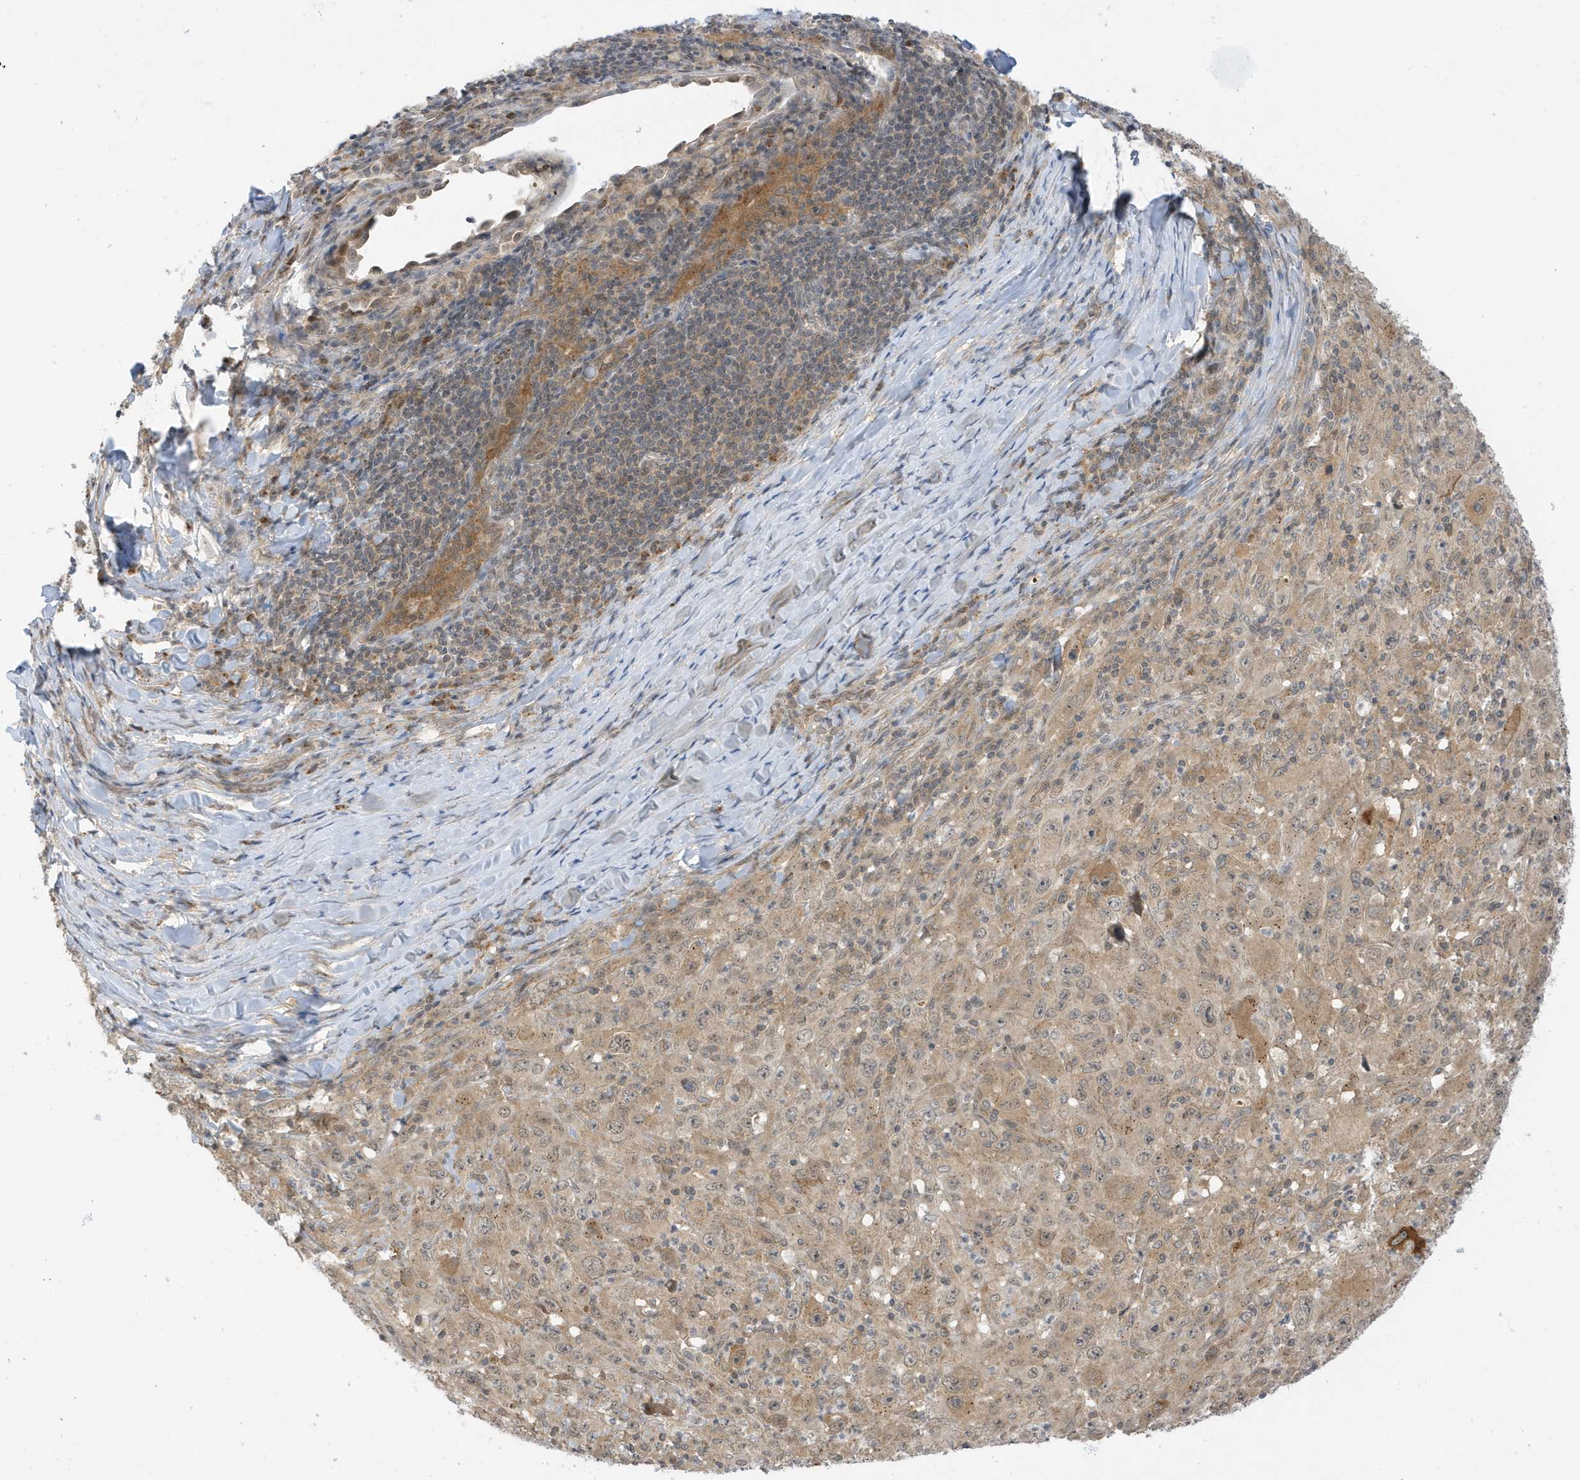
{"staining": {"intensity": "moderate", "quantity": ">75%", "location": "cytoplasmic/membranous"}, "tissue": "melanoma", "cell_type": "Tumor cells", "image_type": "cancer", "snomed": [{"axis": "morphology", "description": "Malignant melanoma, Metastatic site"}, {"axis": "topography", "description": "Skin"}], "caption": "Brown immunohistochemical staining in malignant melanoma (metastatic site) exhibits moderate cytoplasmic/membranous staining in approximately >75% of tumor cells.", "gene": "TAB3", "patient": {"sex": "female", "age": 56}}